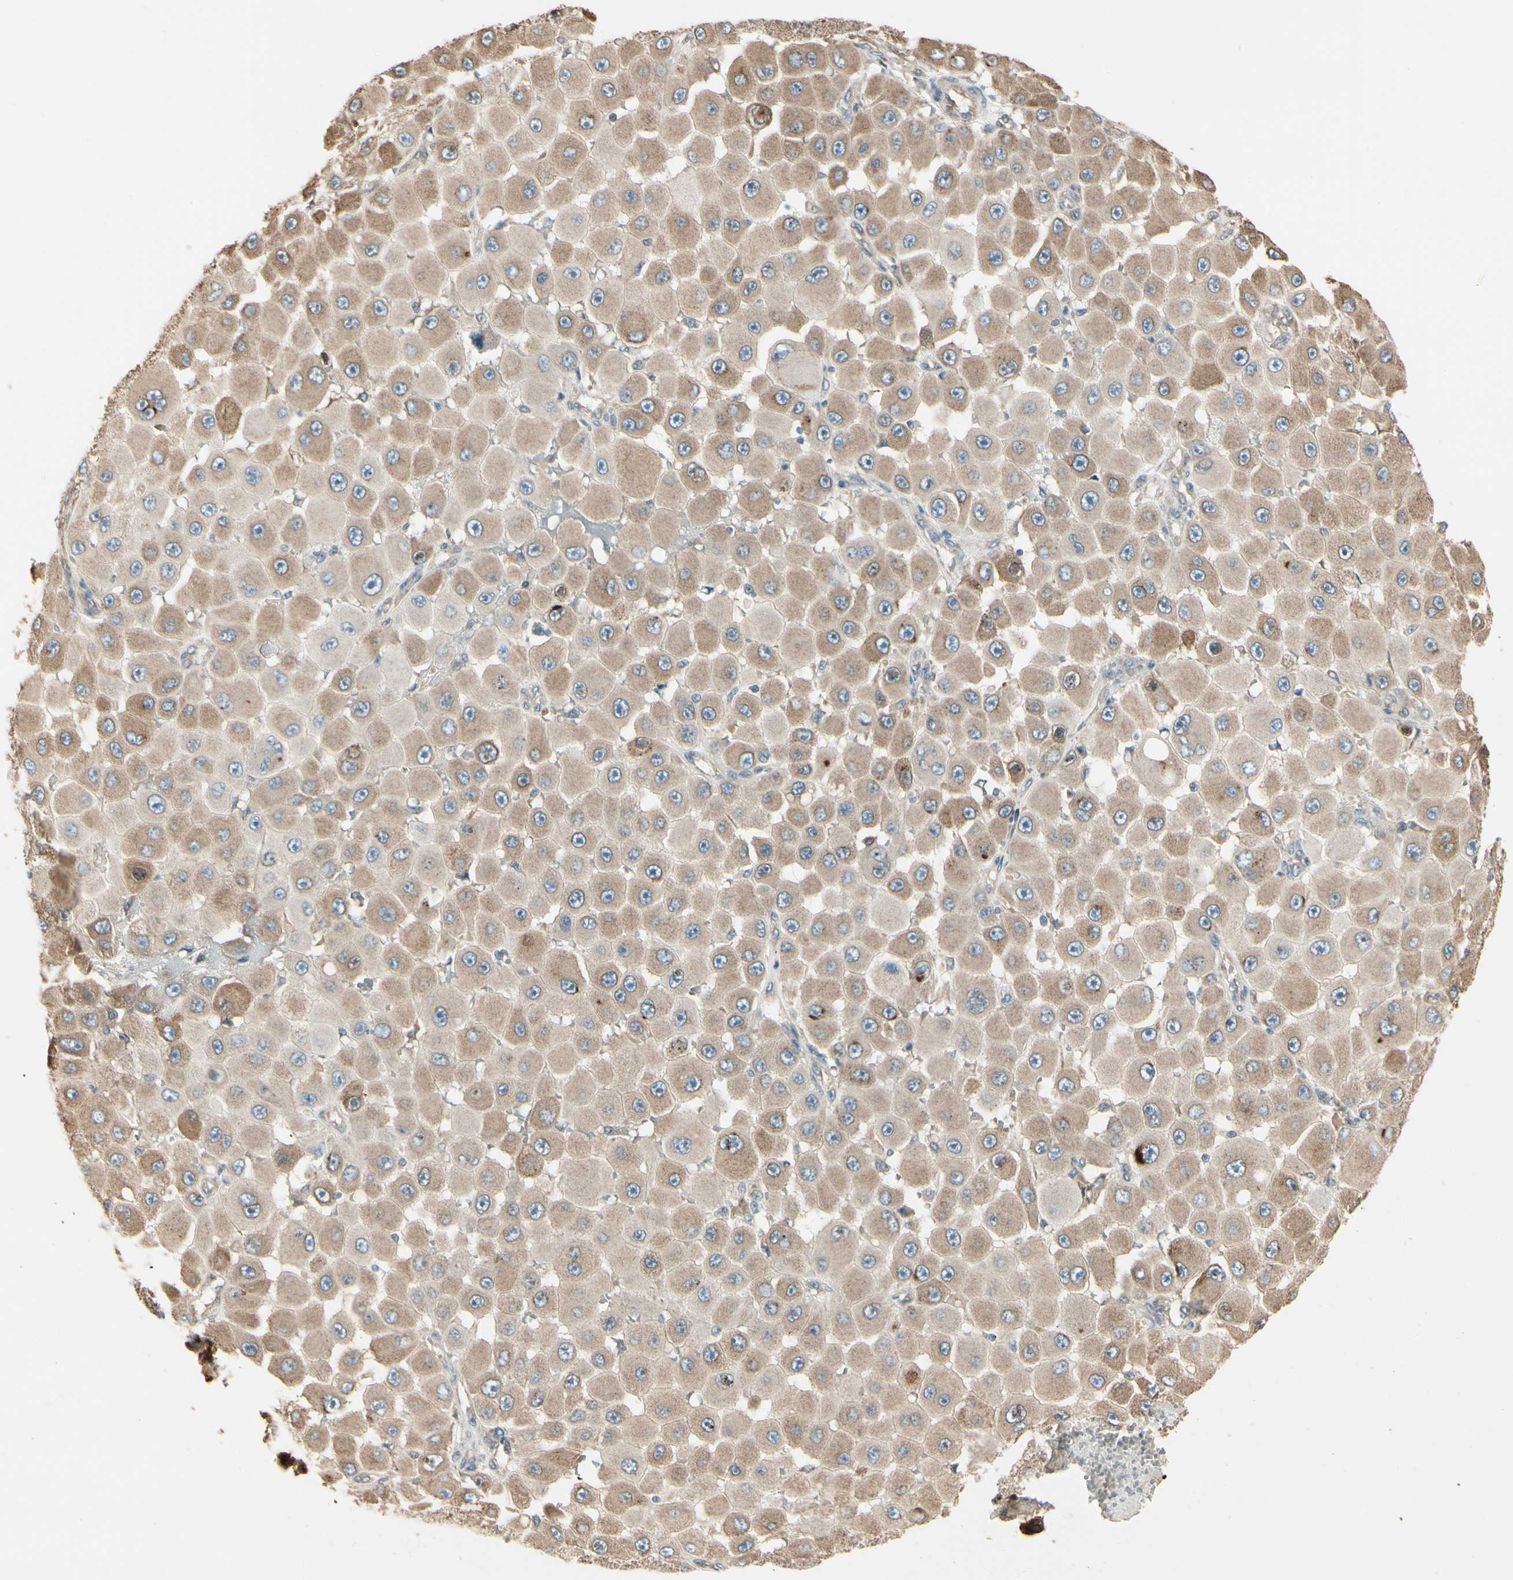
{"staining": {"intensity": "moderate", "quantity": ">75%", "location": "cytoplasmic/membranous"}, "tissue": "melanoma", "cell_type": "Tumor cells", "image_type": "cancer", "snomed": [{"axis": "morphology", "description": "Malignant melanoma, NOS"}, {"axis": "topography", "description": "Skin"}], "caption": "Melanoma was stained to show a protein in brown. There is medium levels of moderate cytoplasmic/membranous staining in approximately >75% of tumor cells. (Brightfield microscopy of DAB IHC at high magnification).", "gene": "NUCB2", "patient": {"sex": "female", "age": 81}}